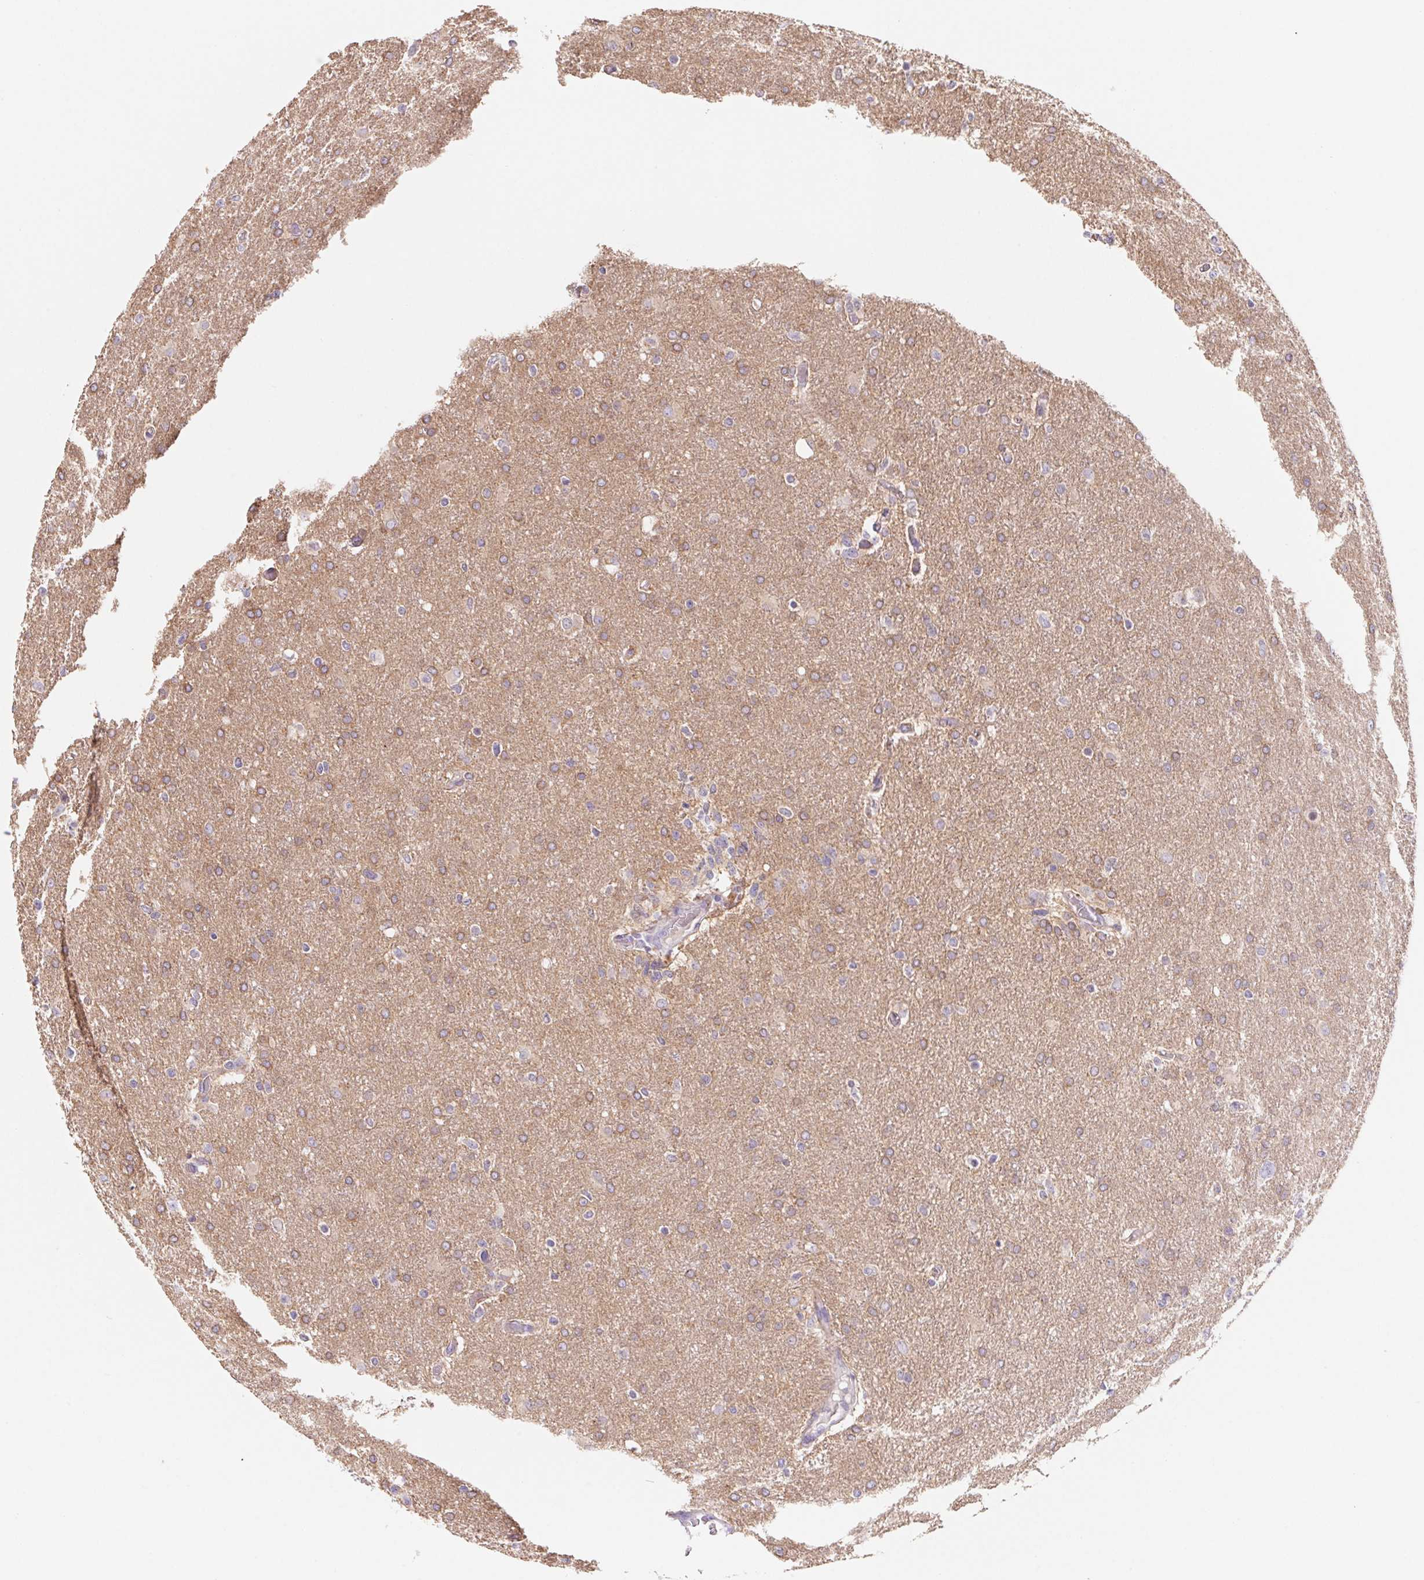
{"staining": {"intensity": "weak", "quantity": "25%-75%", "location": "cytoplasmic/membranous"}, "tissue": "glioma", "cell_type": "Tumor cells", "image_type": "cancer", "snomed": [{"axis": "morphology", "description": "Glioma, malignant, High grade"}, {"axis": "topography", "description": "Brain"}], "caption": "Protein staining of high-grade glioma (malignant) tissue reveals weak cytoplasmic/membranous expression in about 25%-75% of tumor cells.", "gene": "CTNND2", "patient": {"sex": "male", "age": 68}}